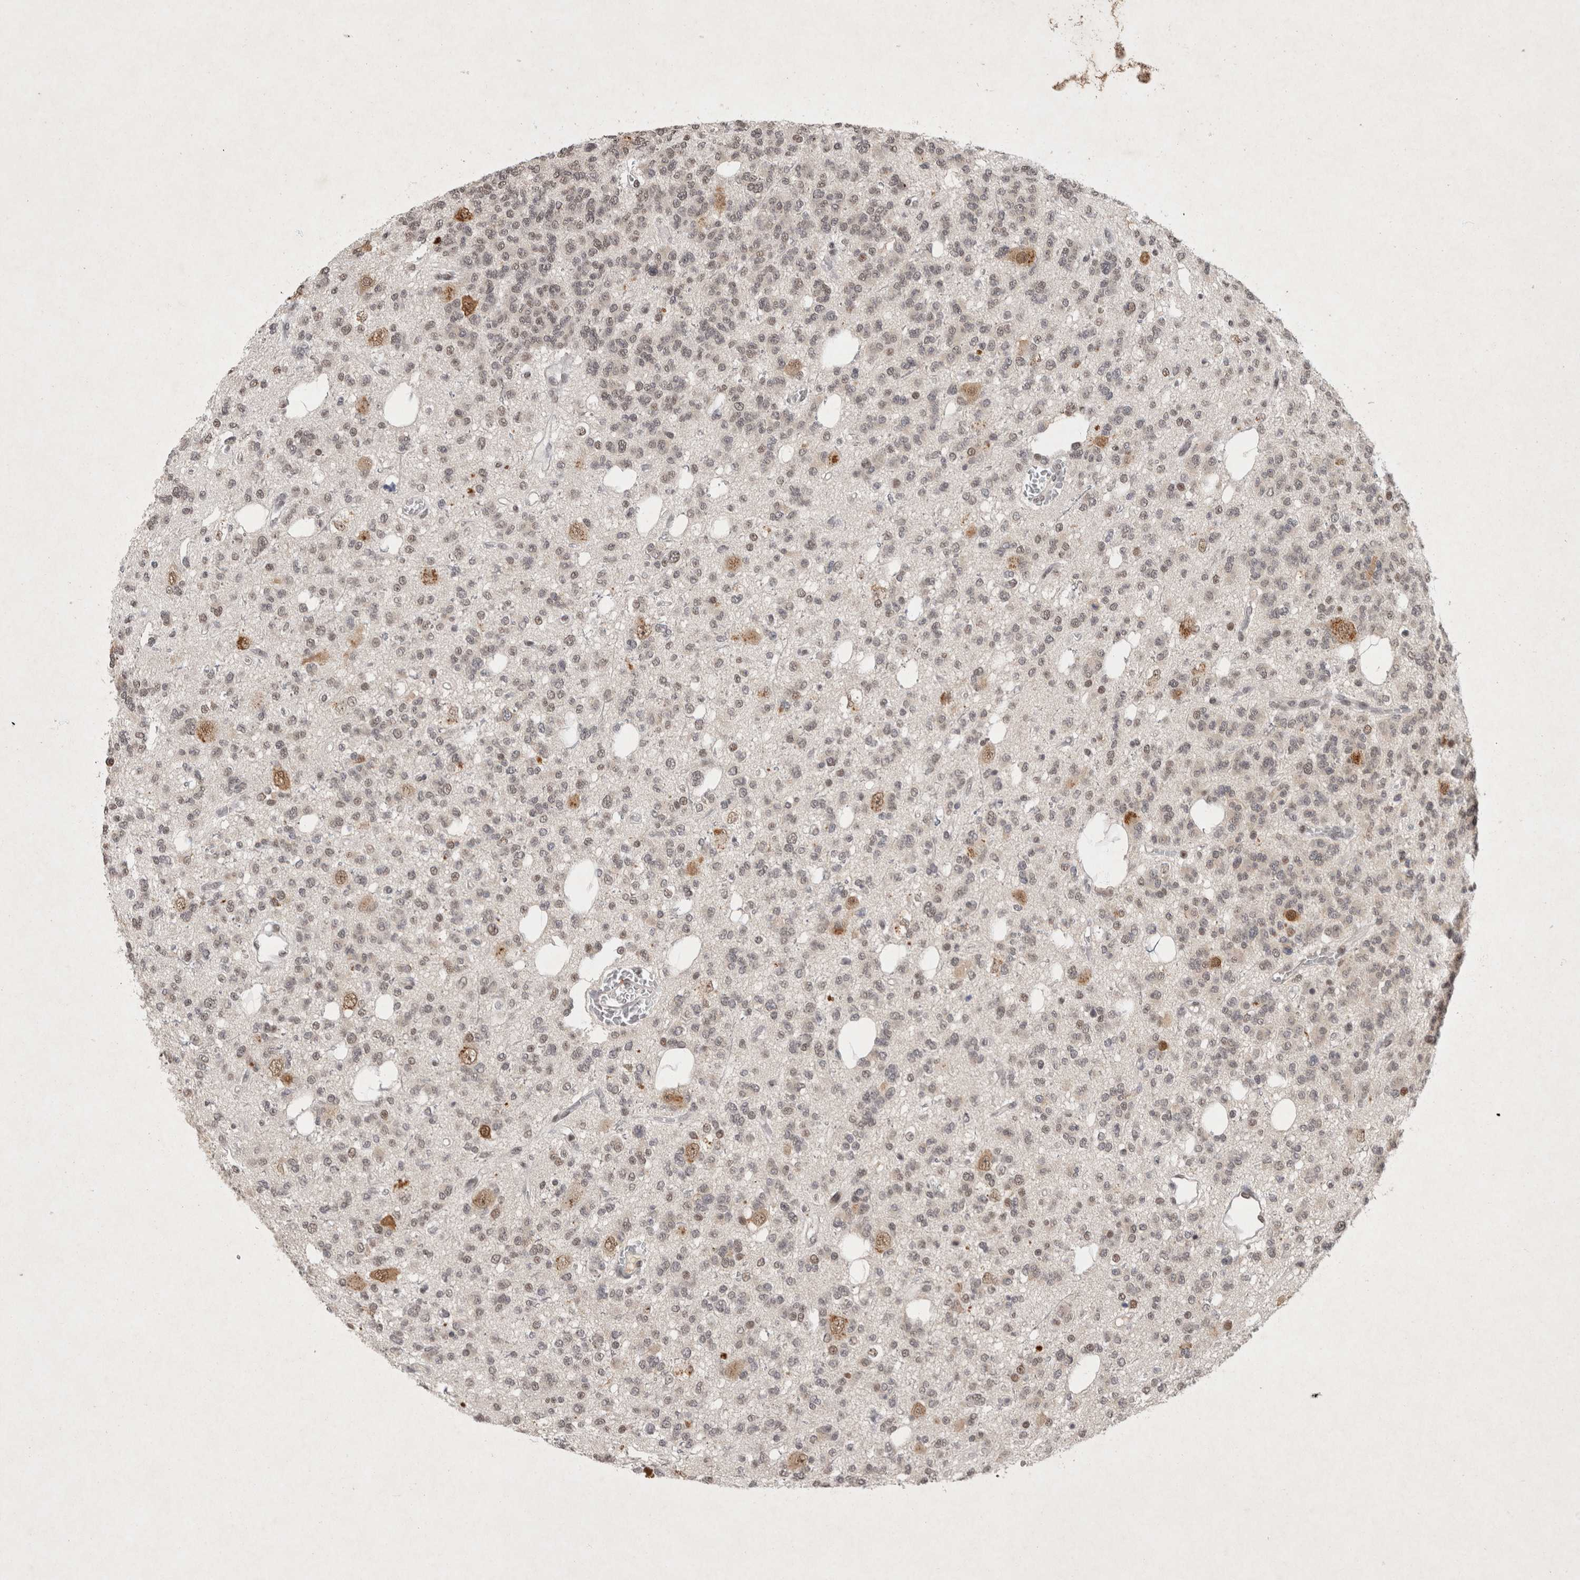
{"staining": {"intensity": "strong", "quantity": "<25%", "location": "cytoplasmic/membranous,nuclear"}, "tissue": "glioma", "cell_type": "Tumor cells", "image_type": "cancer", "snomed": [{"axis": "morphology", "description": "Glioma, malignant, Low grade"}, {"axis": "topography", "description": "Brain"}], "caption": "Protein staining of malignant low-grade glioma tissue reveals strong cytoplasmic/membranous and nuclear positivity in about <25% of tumor cells.", "gene": "XRCC5", "patient": {"sex": "male", "age": 38}}